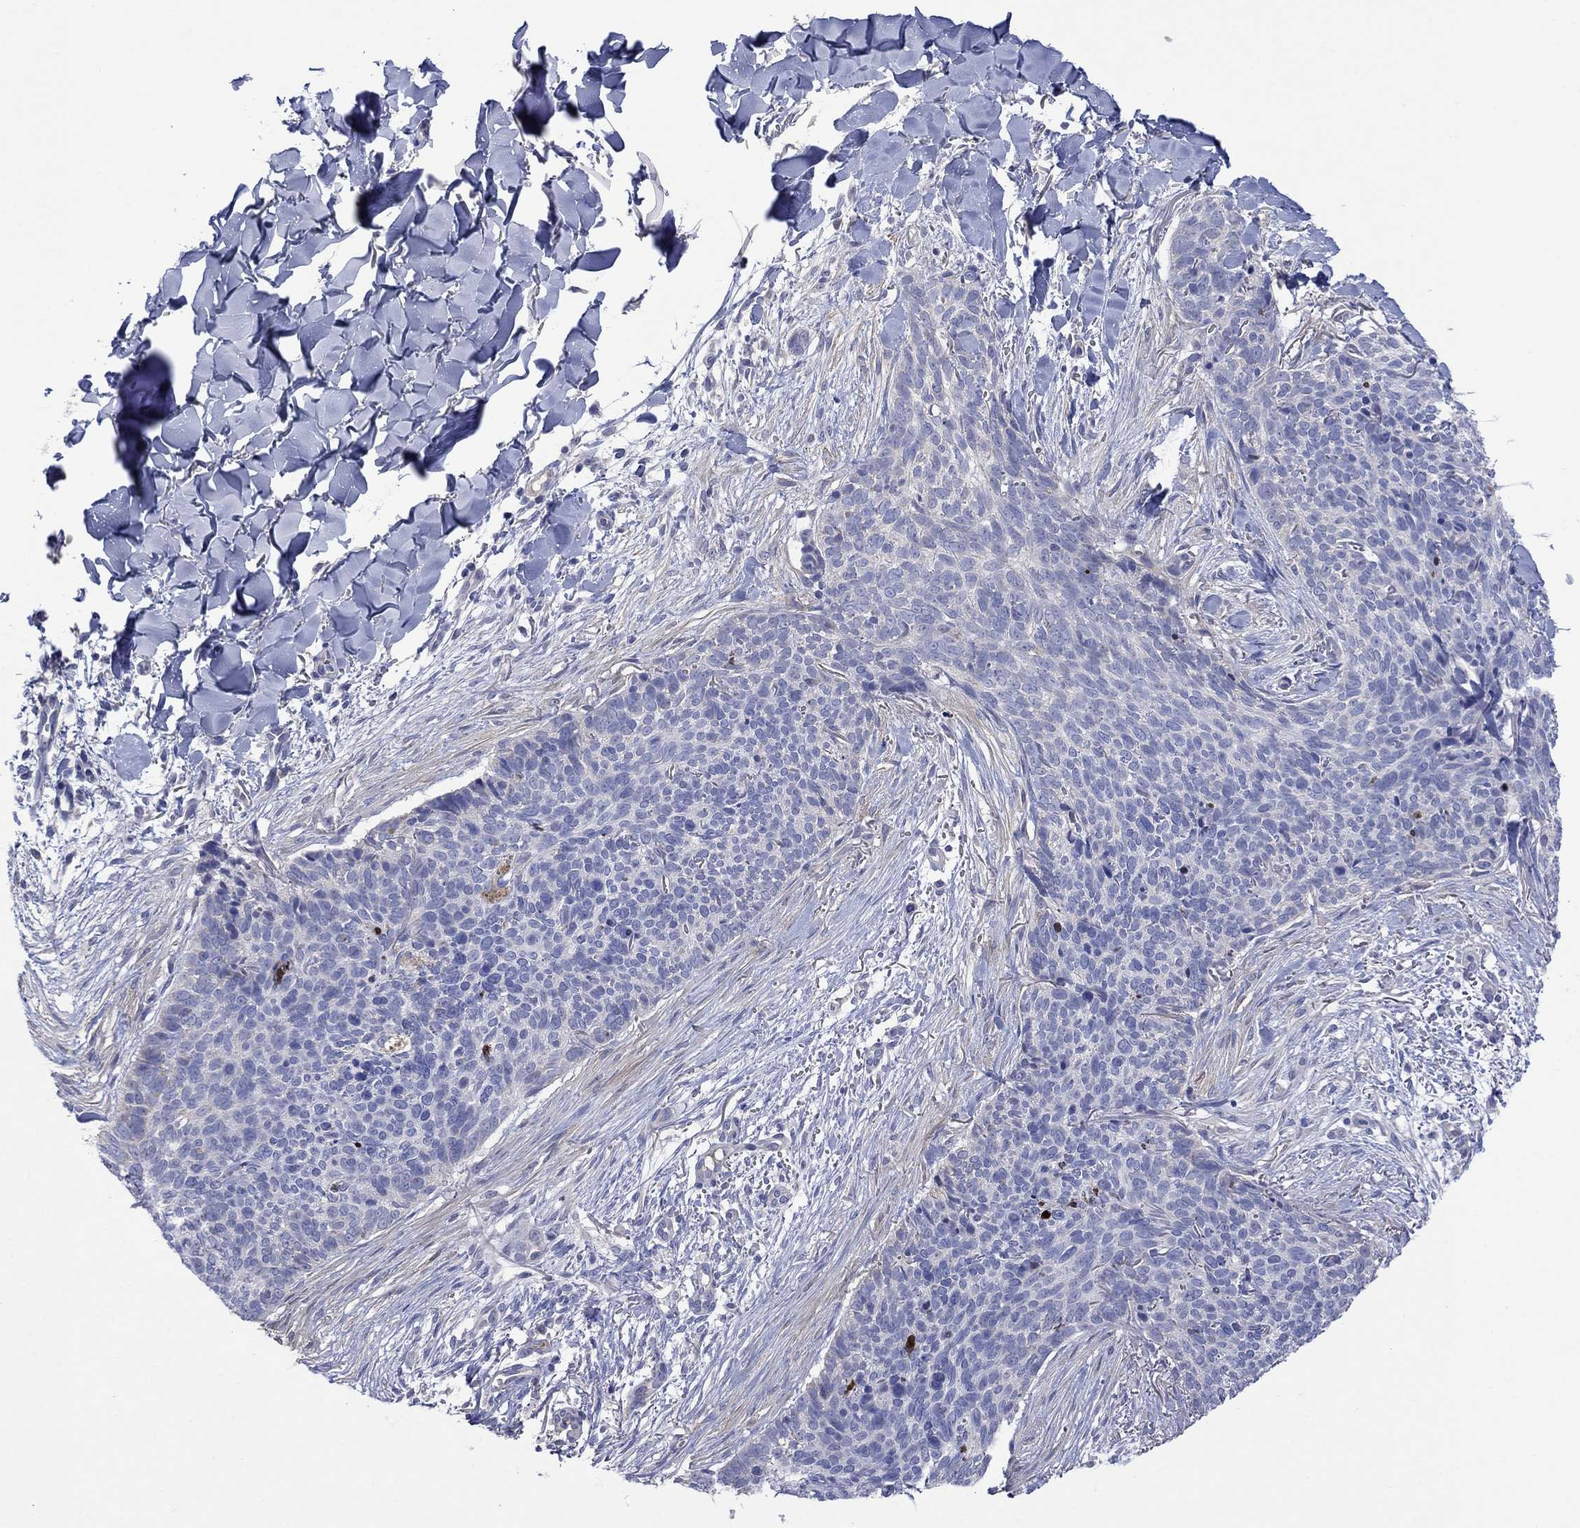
{"staining": {"intensity": "negative", "quantity": "none", "location": "none"}, "tissue": "skin cancer", "cell_type": "Tumor cells", "image_type": "cancer", "snomed": [{"axis": "morphology", "description": "Basal cell carcinoma"}, {"axis": "topography", "description": "Skin"}], "caption": "Immunohistochemistry (IHC) micrograph of skin cancer (basal cell carcinoma) stained for a protein (brown), which exhibits no staining in tumor cells. (Immunohistochemistry (IHC), brightfield microscopy, high magnification).", "gene": "CLVS1", "patient": {"sex": "male", "age": 64}}